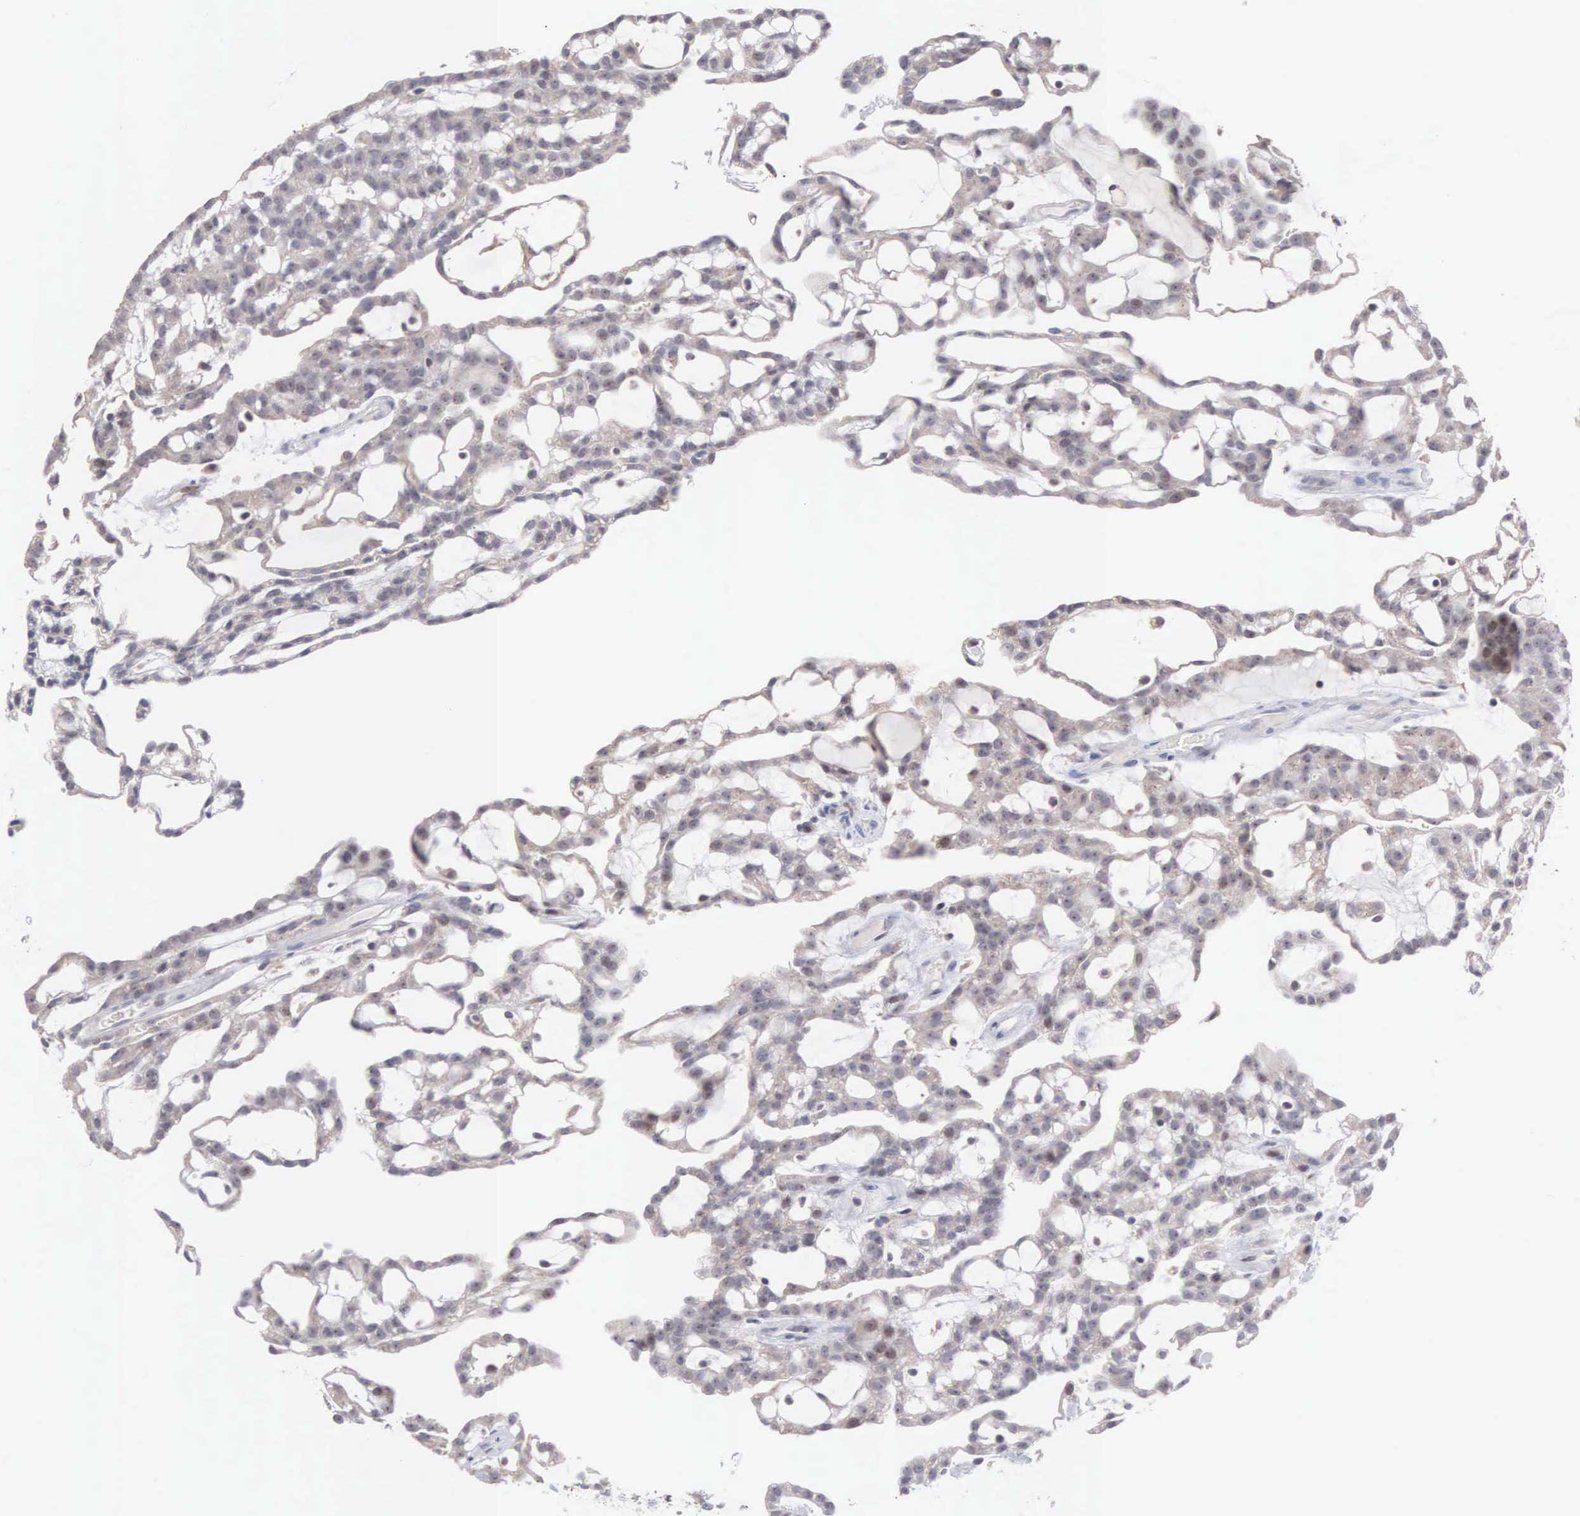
{"staining": {"intensity": "negative", "quantity": "none", "location": "none"}, "tissue": "renal cancer", "cell_type": "Tumor cells", "image_type": "cancer", "snomed": [{"axis": "morphology", "description": "Adenocarcinoma, NOS"}, {"axis": "topography", "description": "Kidney"}], "caption": "Renal cancer (adenocarcinoma) was stained to show a protein in brown. There is no significant staining in tumor cells. (Brightfield microscopy of DAB (3,3'-diaminobenzidine) immunohistochemistry at high magnification).", "gene": "ACOT4", "patient": {"sex": "male", "age": 63}}